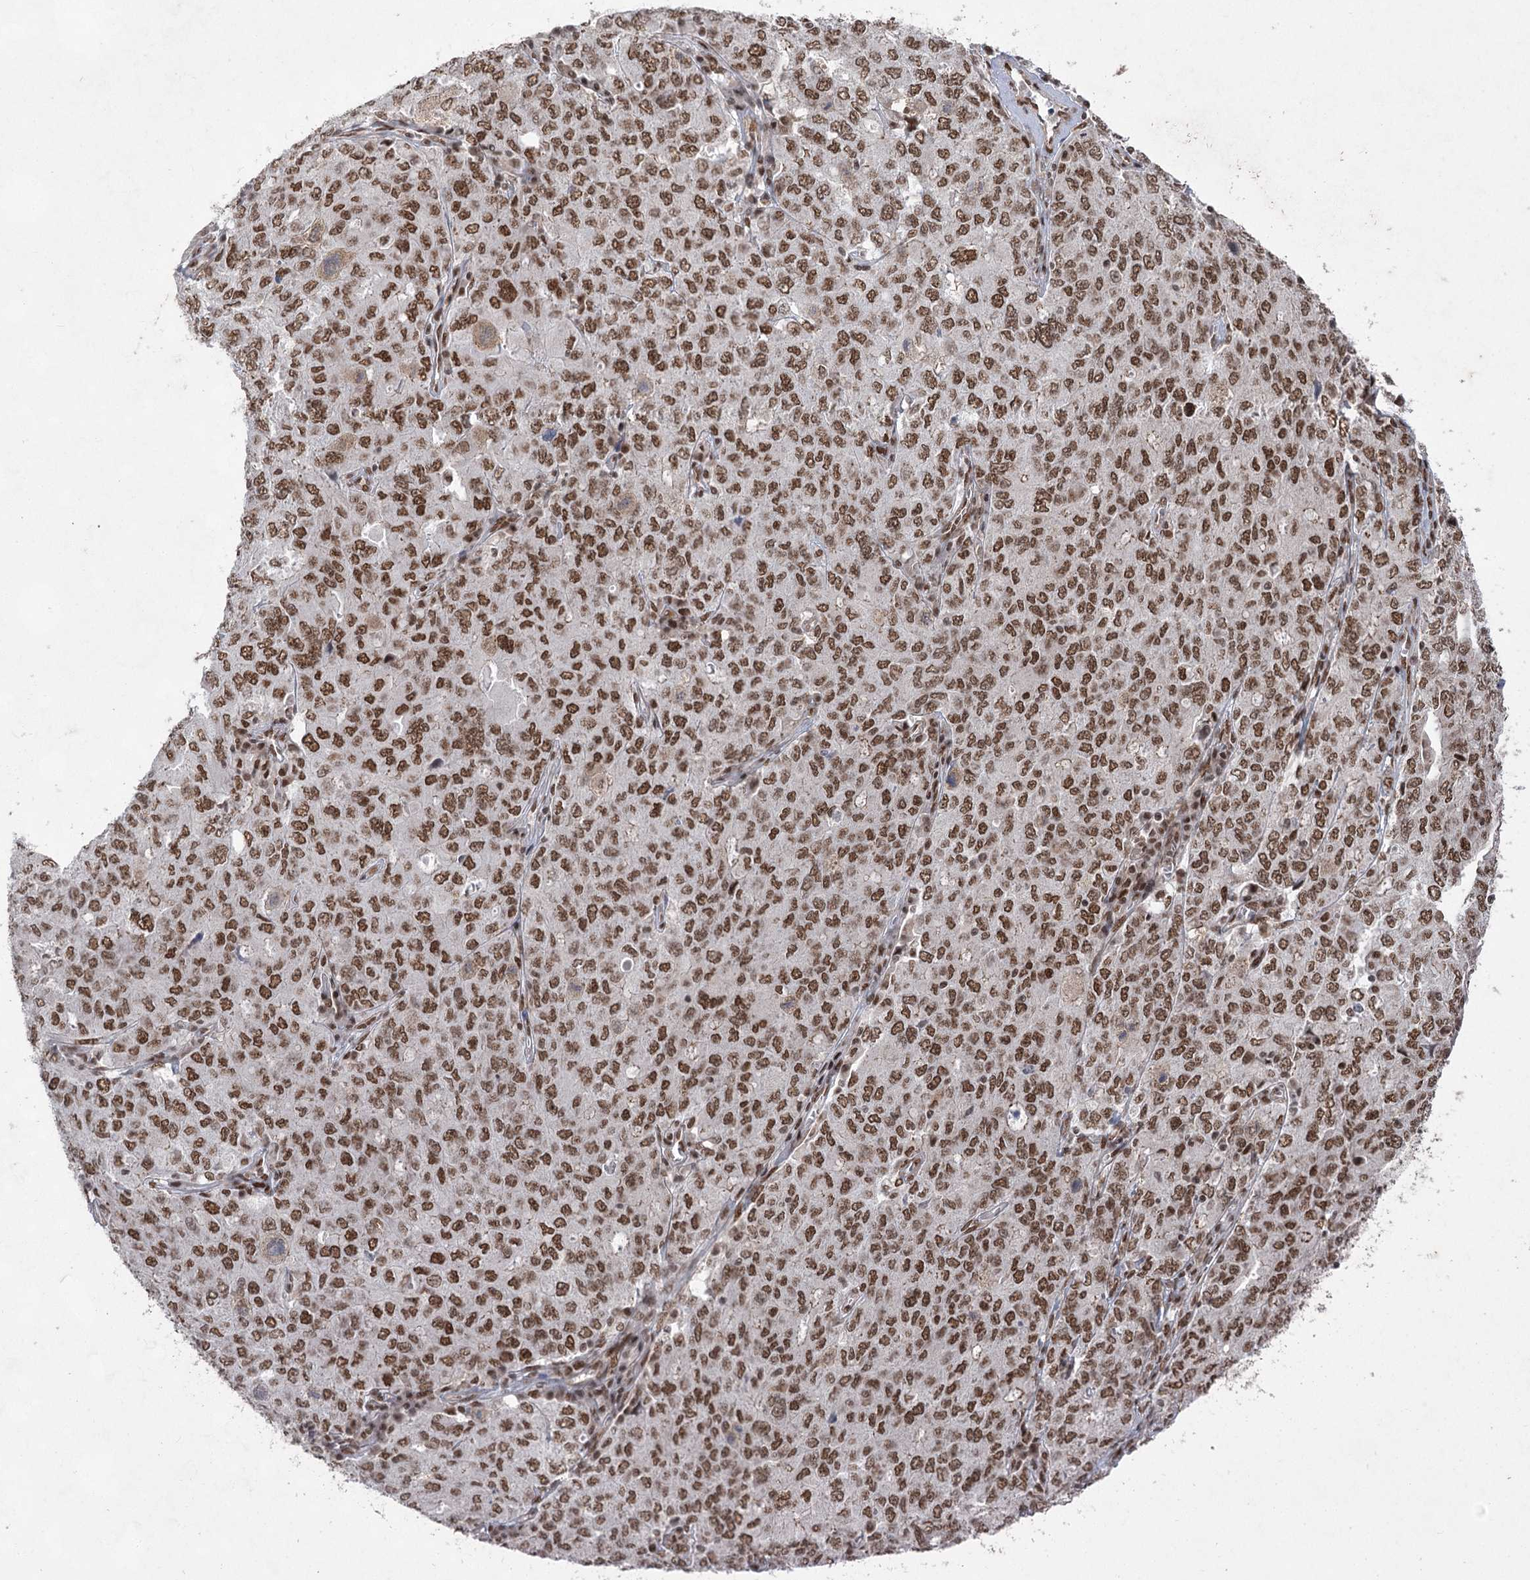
{"staining": {"intensity": "moderate", "quantity": ">75%", "location": "nuclear"}, "tissue": "ovarian cancer", "cell_type": "Tumor cells", "image_type": "cancer", "snomed": [{"axis": "morphology", "description": "Carcinoma, endometroid"}, {"axis": "topography", "description": "Ovary"}], "caption": "There is medium levels of moderate nuclear expression in tumor cells of ovarian cancer, as demonstrated by immunohistochemical staining (brown color).", "gene": "ZCCHC8", "patient": {"sex": "female", "age": 62}}